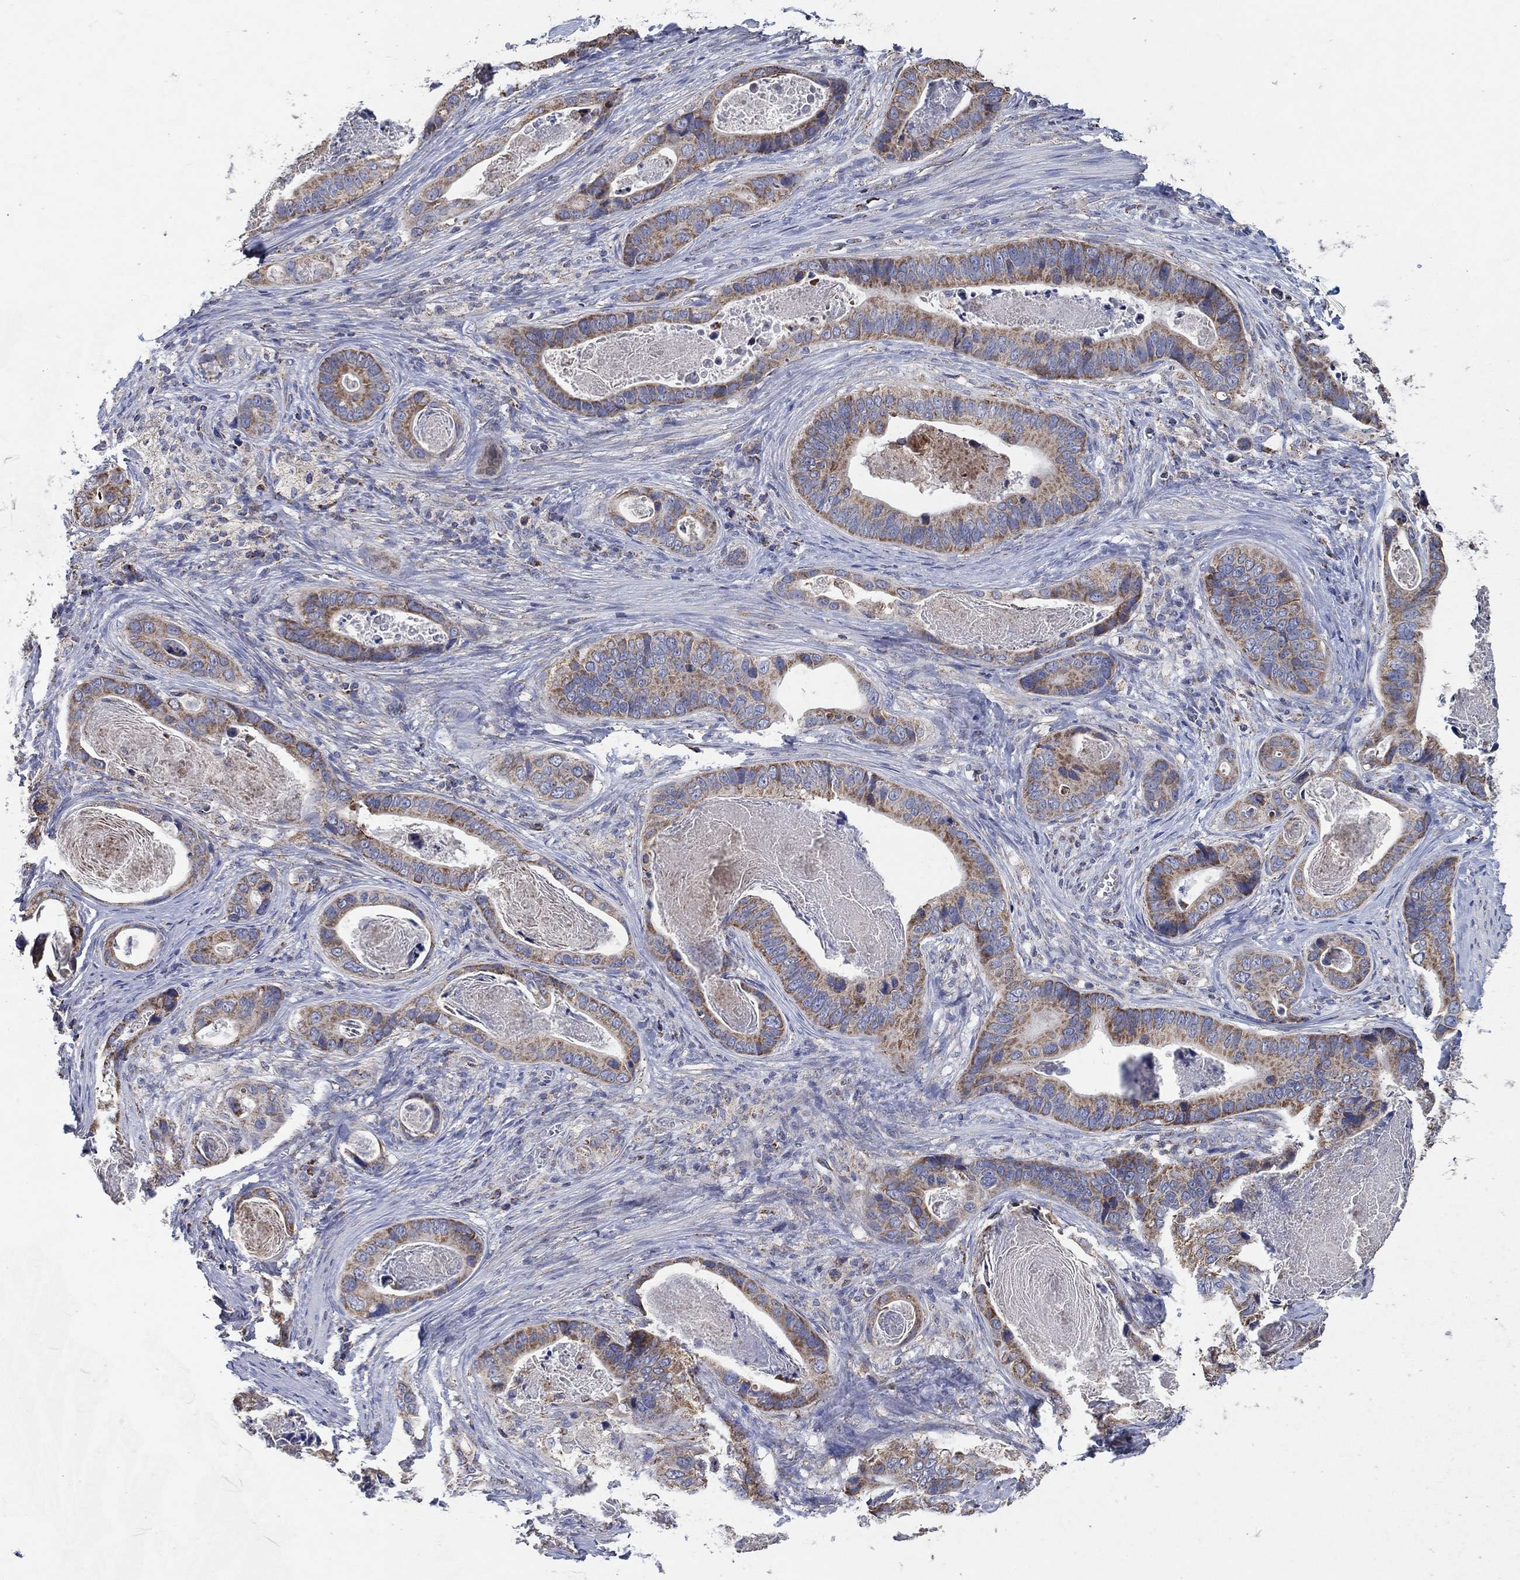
{"staining": {"intensity": "moderate", "quantity": "25%-75%", "location": "cytoplasmic/membranous"}, "tissue": "stomach cancer", "cell_type": "Tumor cells", "image_type": "cancer", "snomed": [{"axis": "morphology", "description": "Adenocarcinoma, NOS"}, {"axis": "topography", "description": "Stomach"}], "caption": "Immunohistochemistry staining of stomach cancer (adenocarcinoma), which exhibits medium levels of moderate cytoplasmic/membranous expression in about 25%-75% of tumor cells indicating moderate cytoplasmic/membranous protein positivity. The staining was performed using DAB (3,3'-diaminobenzidine) (brown) for protein detection and nuclei were counterstained in hematoxylin (blue).", "gene": "C9orf85", "patient": {"sex": "male", "age": 84}}